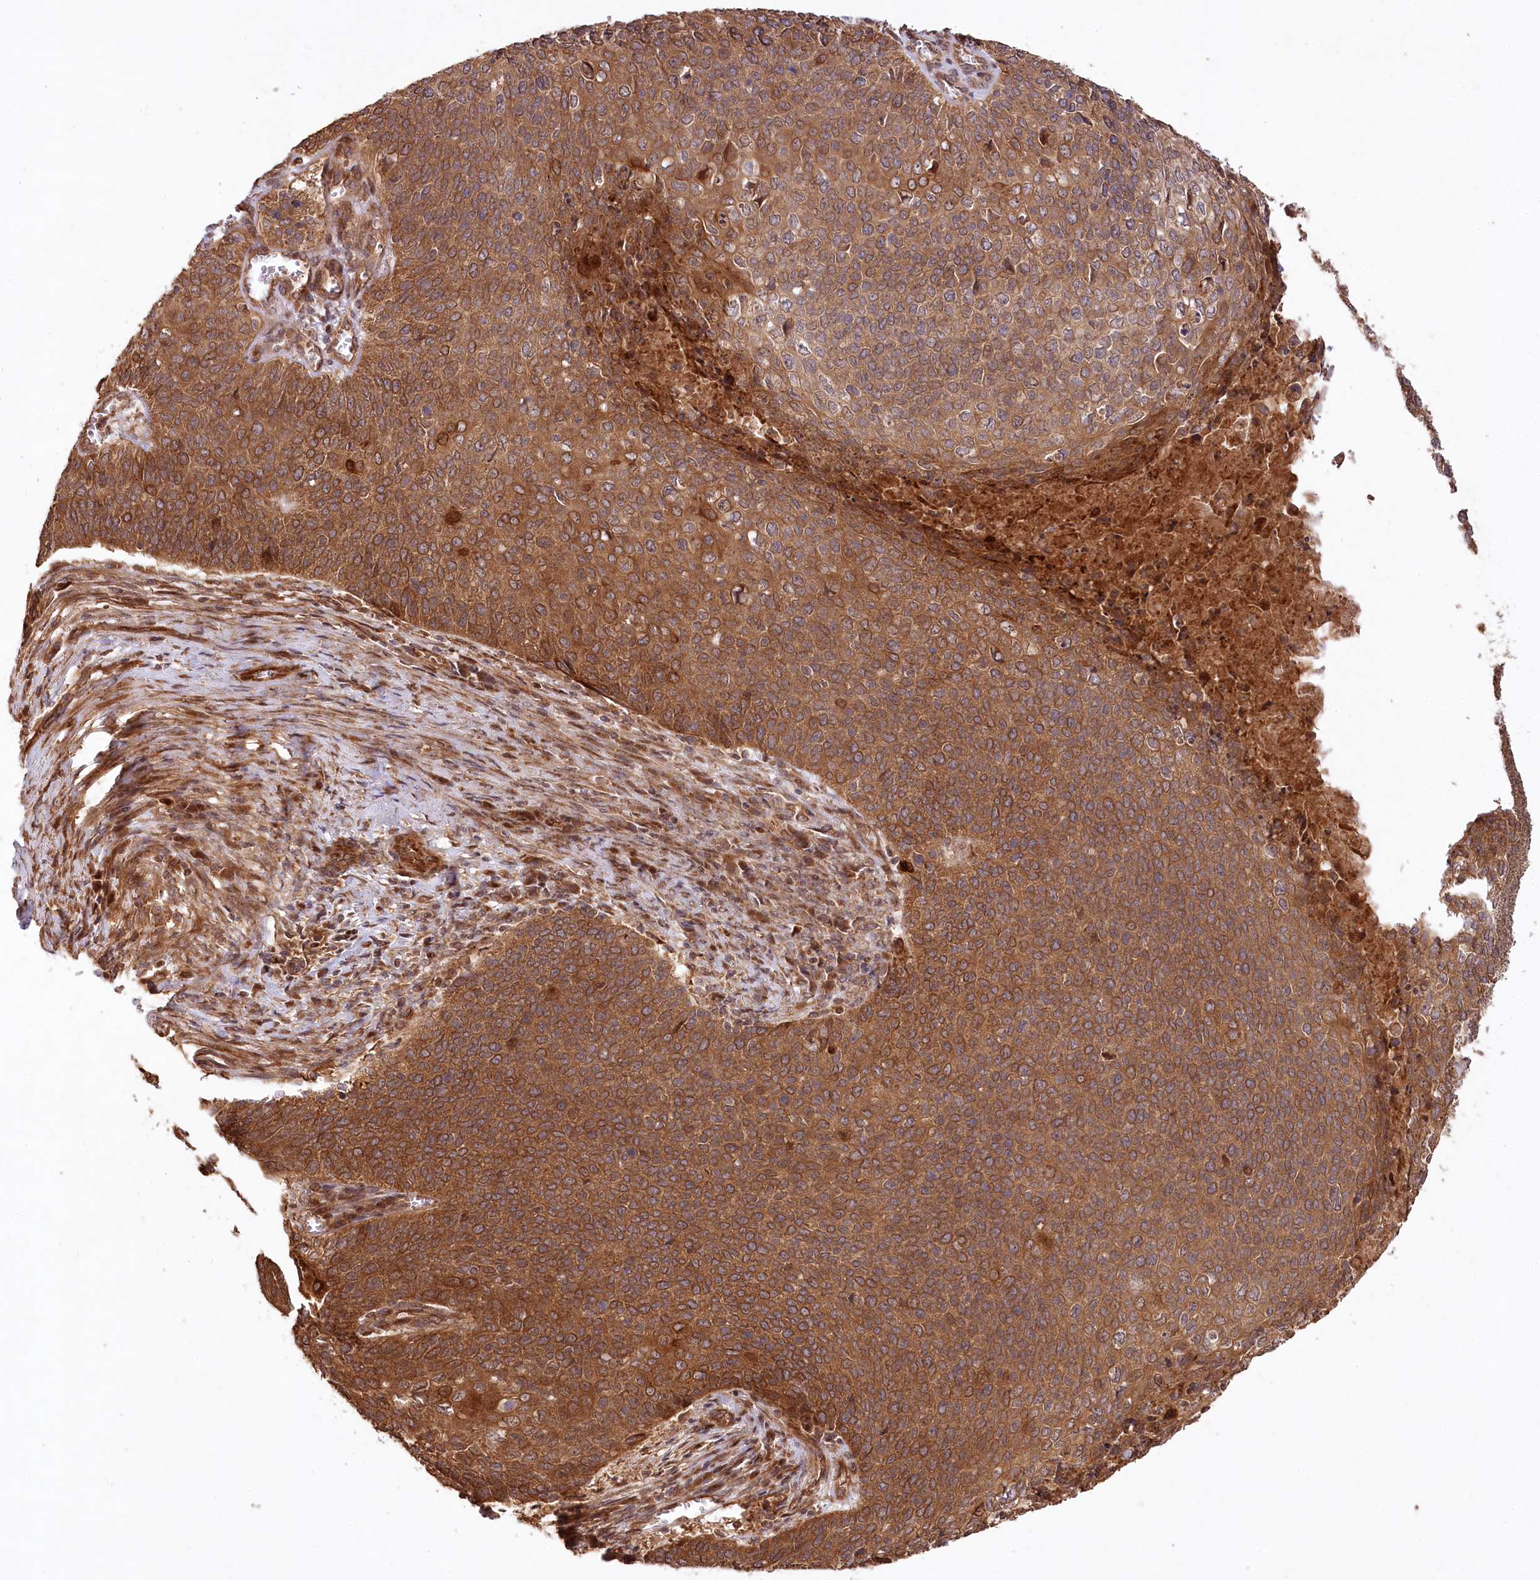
{"staining": {"intensity": "strong", "quantity": ">75%", "location": "cytoplasmic/membranous"}, "tissue": "cervical cancer", "cell_type": "Tumor cells", "image_type": "cancer", "snomed": [{"axis": "morphology", "description": "Squamous cell carcinoma, NOS"}, {"axis": "topography", "description": "Cervix"}], "caption": "Cervical cancer stained with IHC reveals strong cytoplasmic/membranous positivity in approximately >75% of tumor cells. (Stains: DAB (3,3'-diaminobenzidine) in brown, nuclei in blue, Microscopy: brightfield microscopy at high magnification).", "gene": "LSS", "patient": {"sex": "female", "age": 39}}